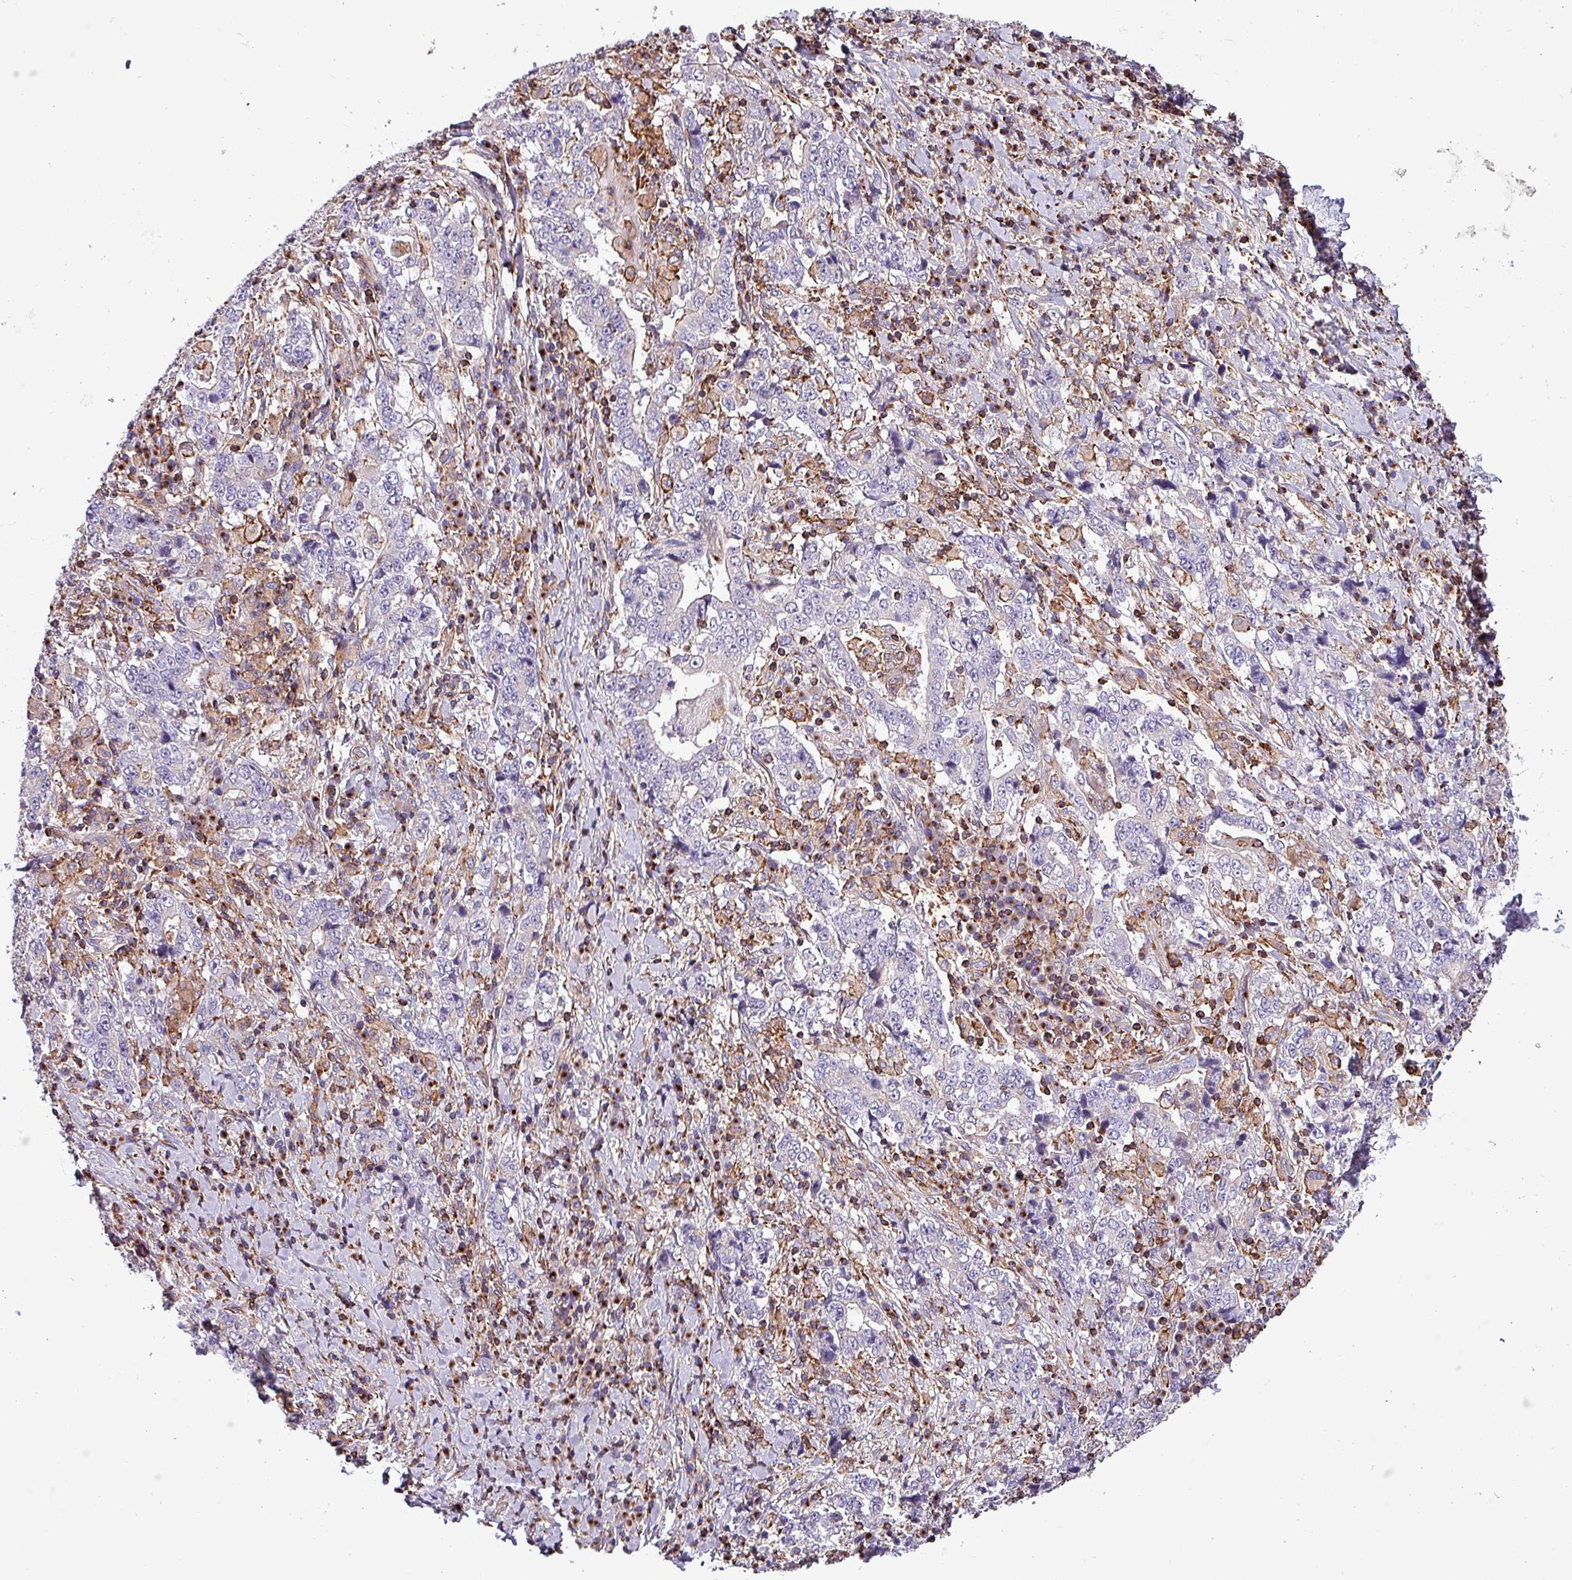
{"staining": {"intensity": "negative", "quantity": "none", "location": "none"}, "tissue": "stomach cancer", "cell_type": "Tumor cells", "image_type": "cancer", "snomed": [{"axis": "morphology", "description": "Normal tissue, NOS"}, {"axis": "morphology", "description": "Adenocarcinoma, NOS"}, {"axis": "topography", "description": "Stomach, upper"}, {"axis": "topography", "description": "Stomach"}], "caption": "The immunohistochemistry image has no significant positivity in tumor cells of stomach cancer tissue.", "gene": "VAMP4", "patient": {"sex": "male", "age": 59}}